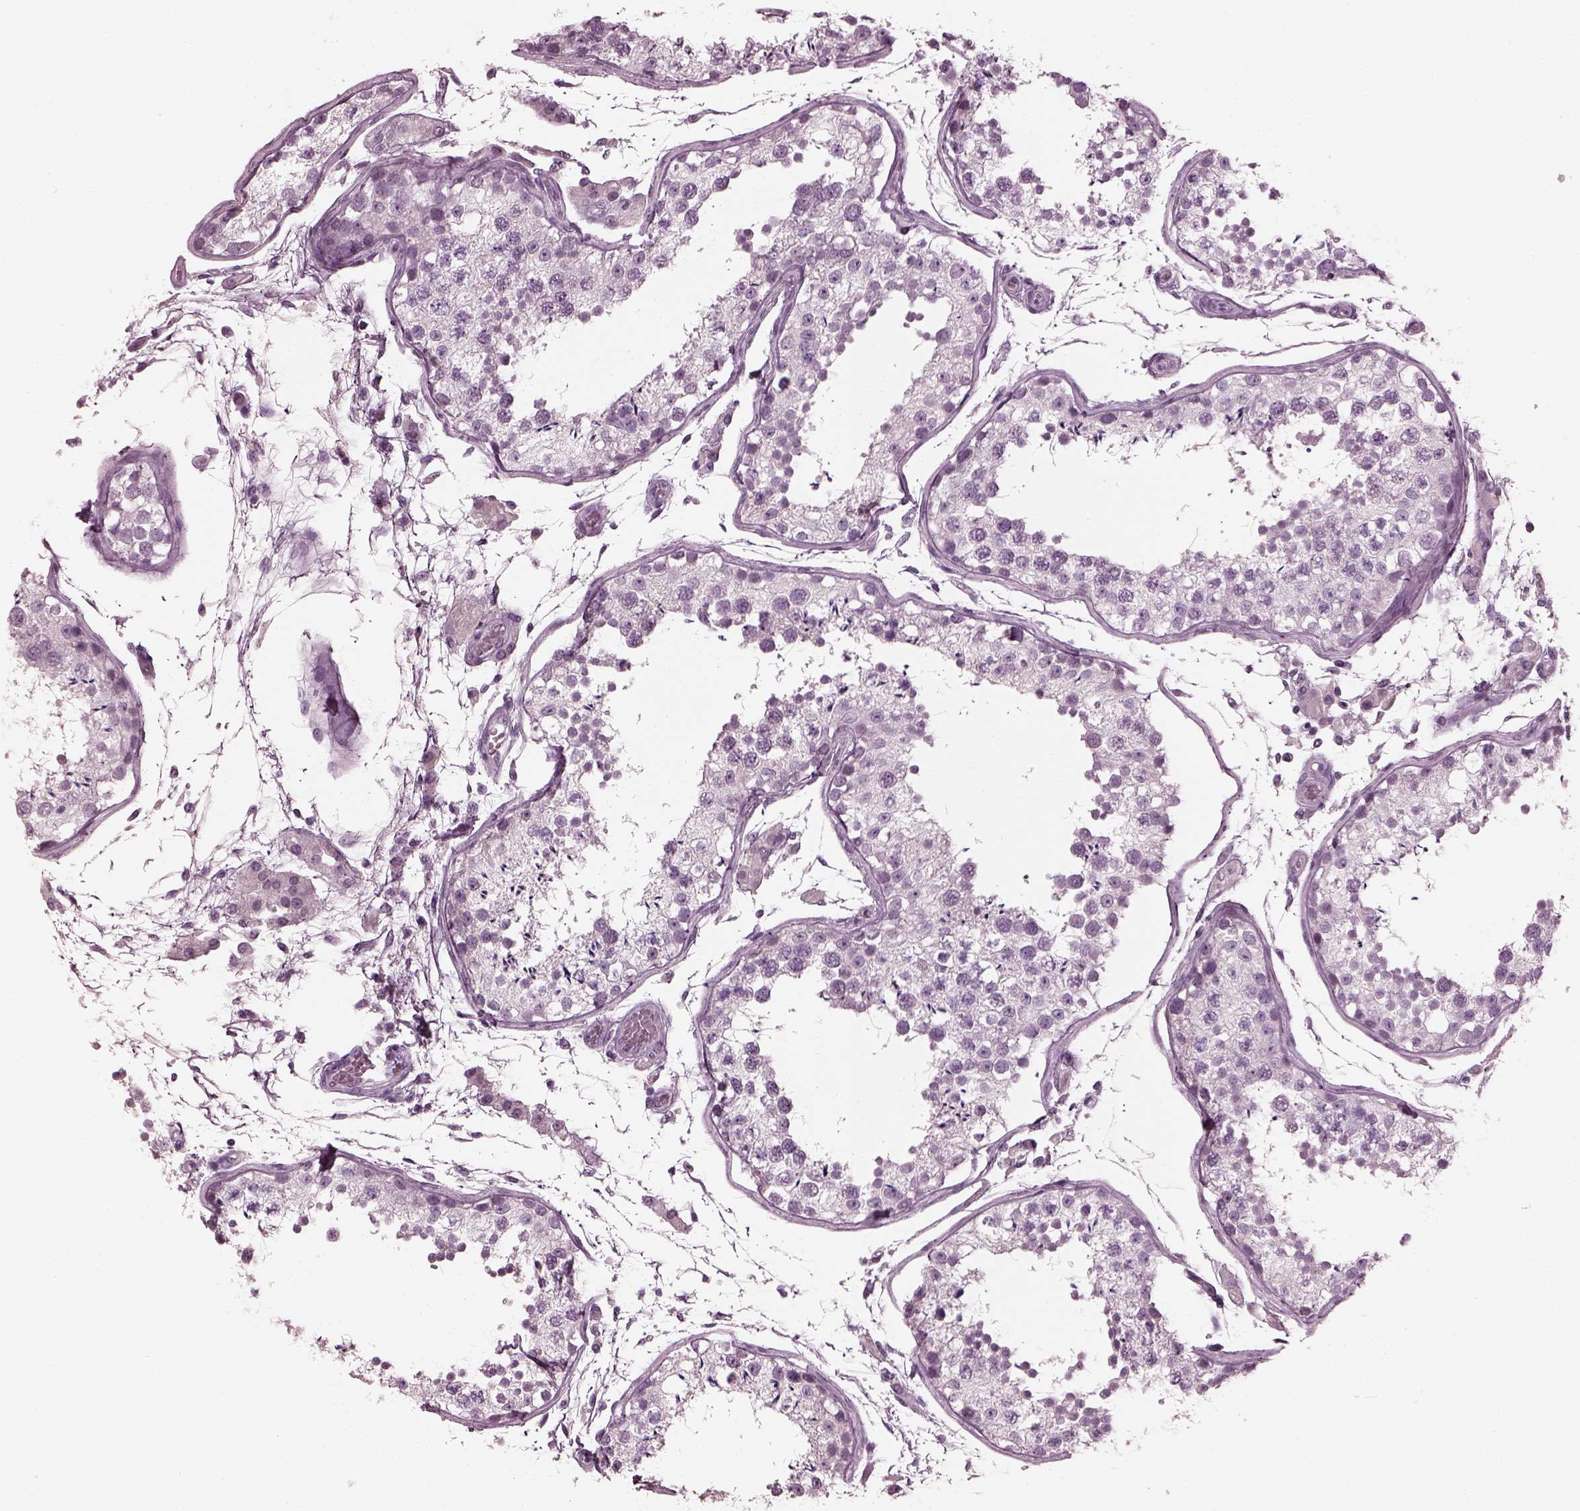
{"staining": {"intensity": "negative", "quantity": "none", "location": "none"}, "tissue": "testis", "cell_type": "Cells in seminiferous ducts", "image_type": "normal", "snomed": [{"axis": "morphology", "description": "Normal tissue, NOS"}, {"axis": "topography", "description": "Testis"}], "caption": "Cells in seminiferous ducts show no significant staining in unremarkable testis. The staining is performed using DAB (3,3'-diaminobenzidine) brown chromogen with nuclei counter-stained in using hematoxylin.", "gene": "MIB2", "patient": {"sex": "male", "age": 29}}